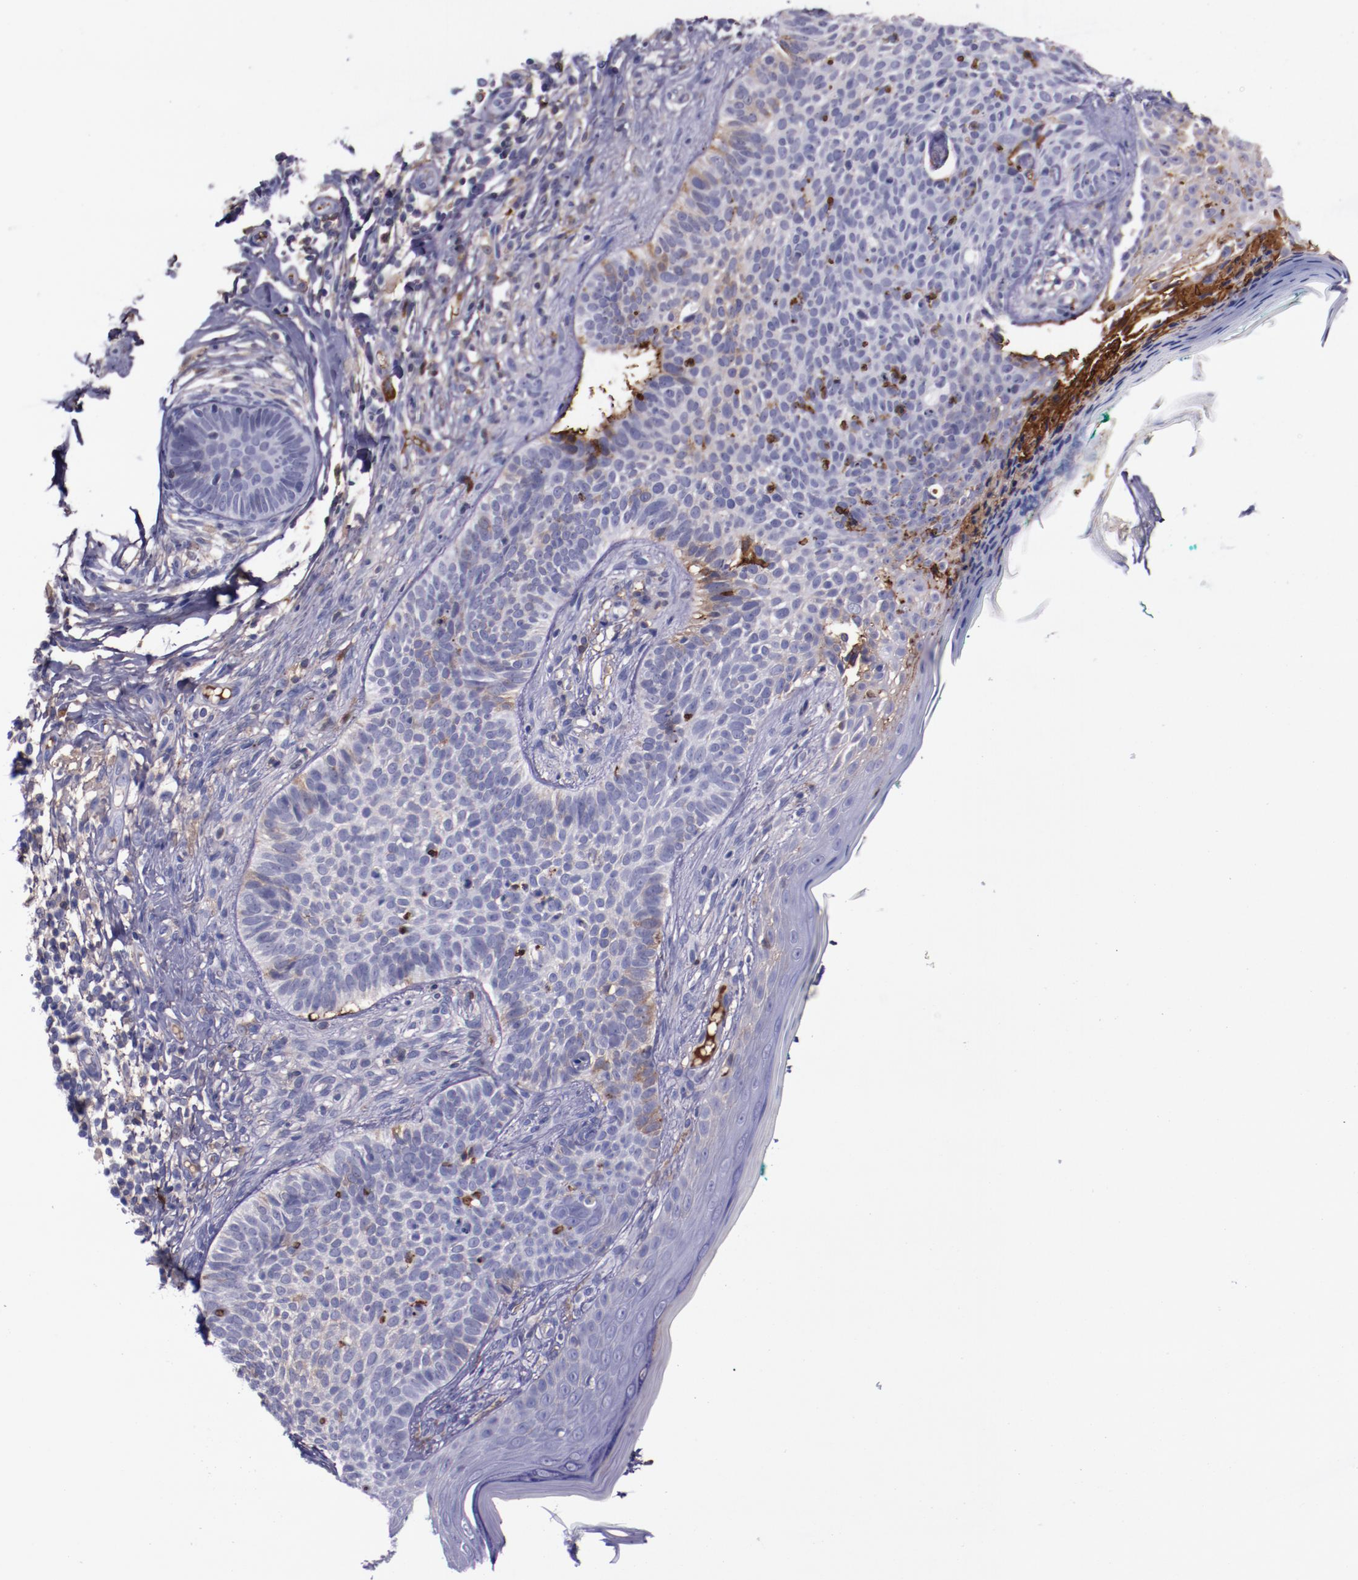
{"staining": {"intensity": "weak", "quantity": "<25%", "location": "cytoplasmic/membranous"}, "tissue": "skin cancer", "cell_type": "Tumor cells", "image_type": "cancer", "snomed": [{"axis": "morphology", "description": "Normal tissue, NOS"}, {"axis": "morphology", "description": "Basal cell carcinoma"}, {"axis": "topography", "description": "Skin"}], "caption": "Histopathology image shows no protein expression in tumor cells of skin cancer (basal cell carcinoma) tissue. (DAB (3,3'-diaminobenzidine) IHC, high magnification).", "gene": "APOH", "patient": {"sex": "male", "age": 76}}